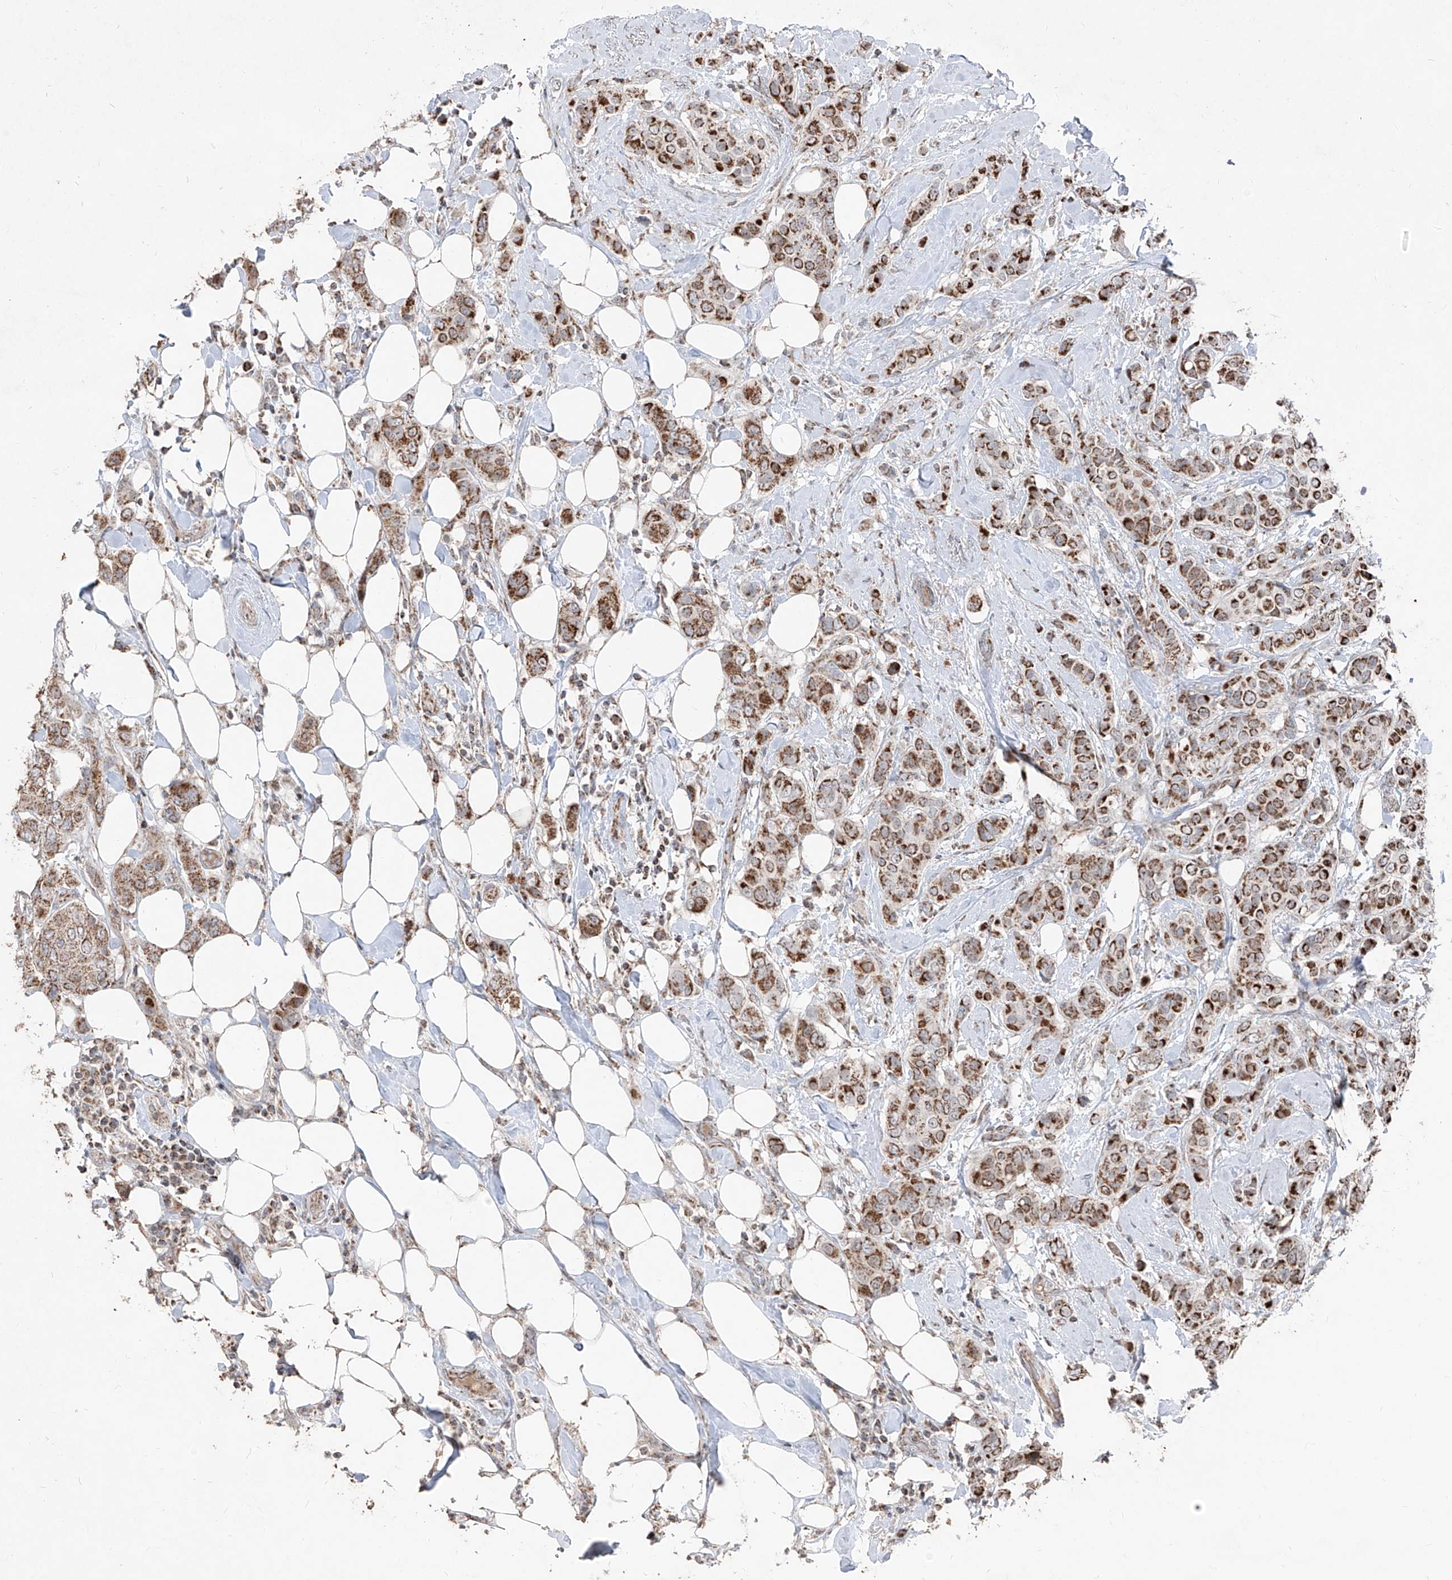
{"staining": {"intensity": "moderate", "quantity": ">75%", "location": "cytoplasmic/membranous"}, "tissue": "breast cancer", "cell_type": "Tumor cells", "image_type": "cancer", "snomed": [{"axis": "morphology", "description": "Lobular carcinoma"}, {"axis": "topography", "description": "Breast"}], "caption": "Breast cancer (lobular carcinoma) stained with a brown dye demonstrates moderate cytoplasmic/membranous positive staining in approximately >75% of tumor cells.", "gene": "NDUFB3", "patient": {"sex": "female", "age": 51}}